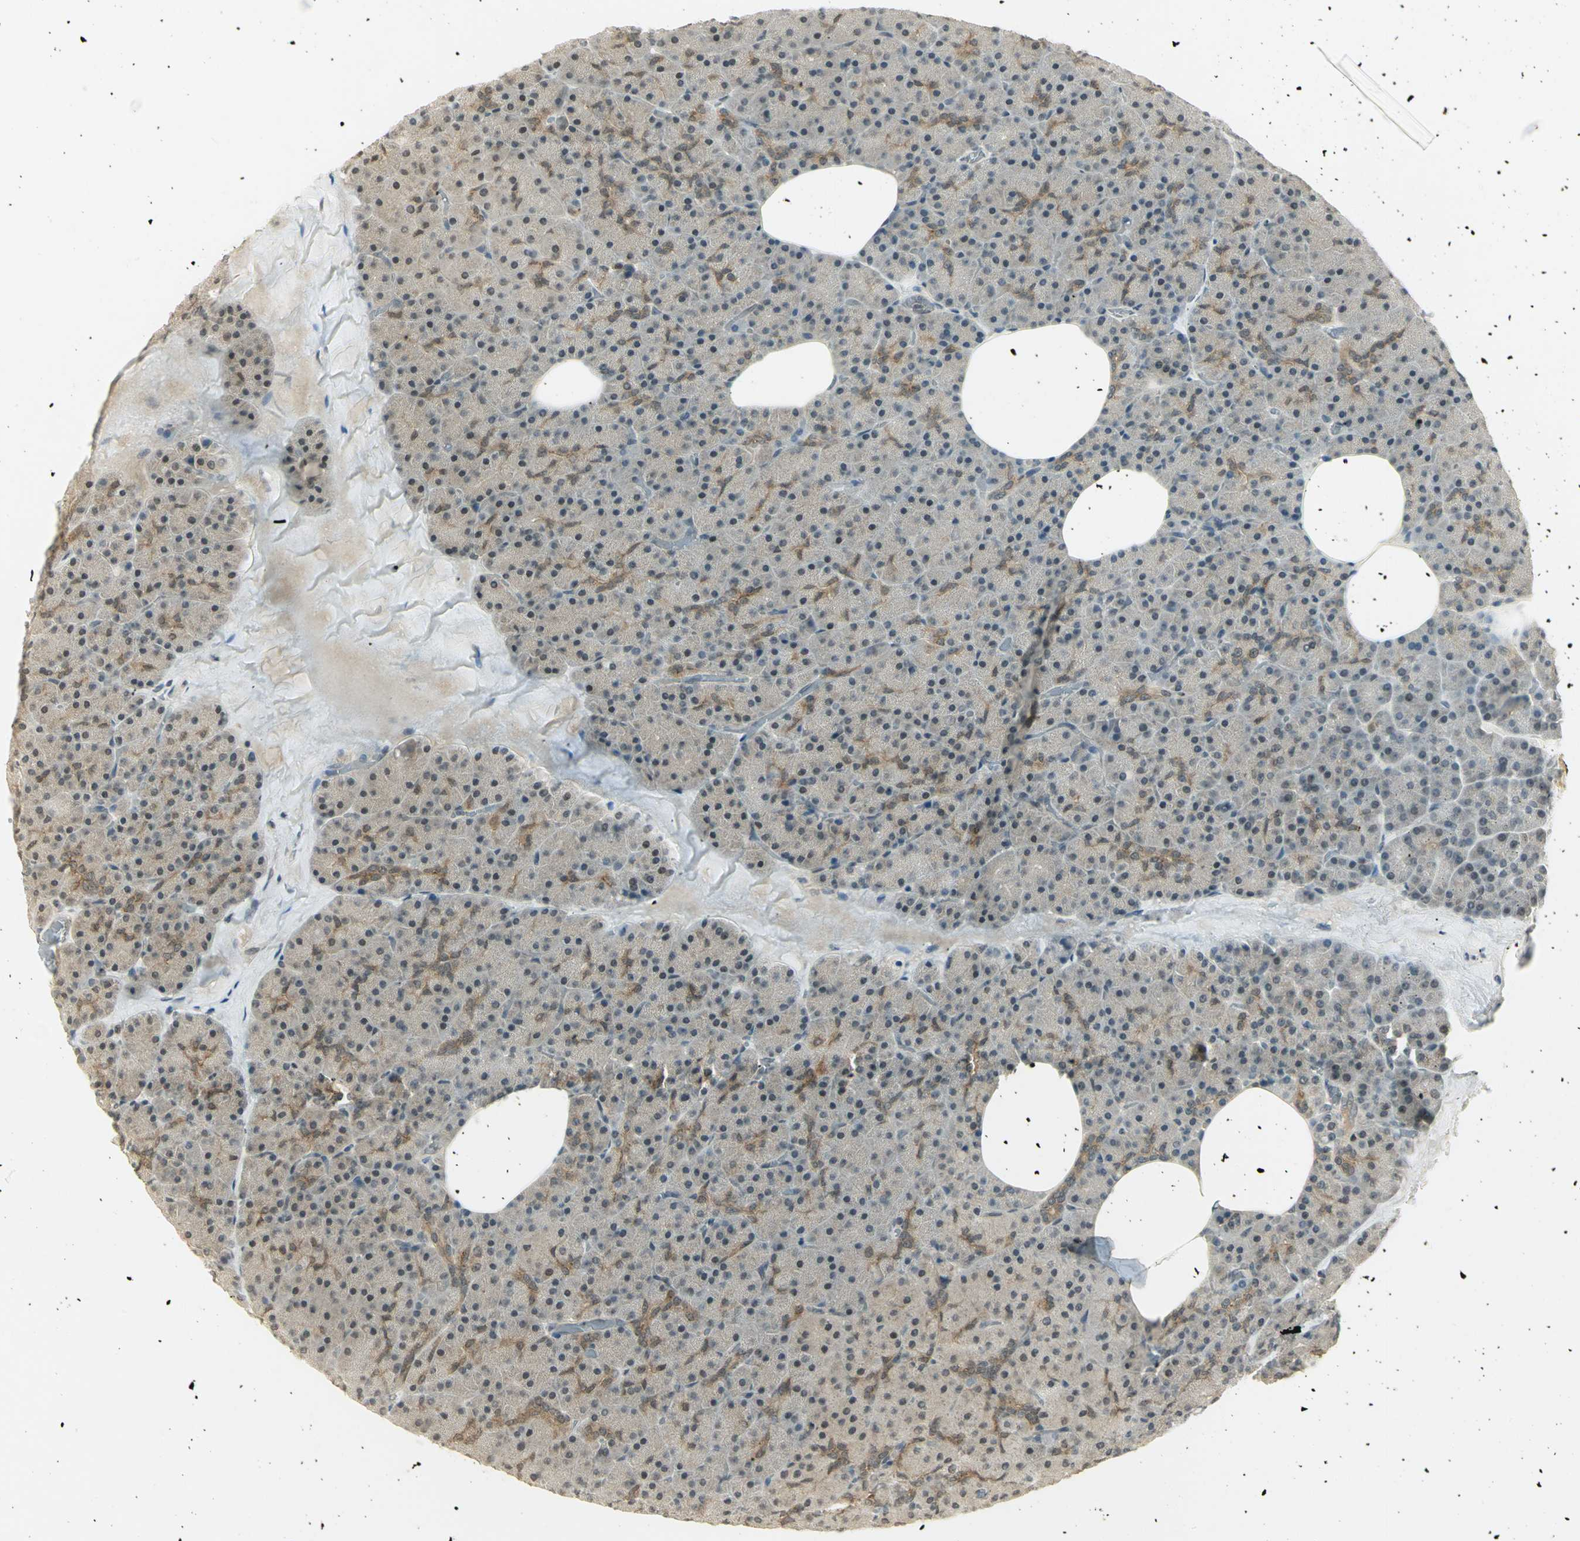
{"staining": {"intensity": "weak", "quantity": ">75%", "location": "cytoplasmic/membranous"}, "tissue": "pancreas", "cell_type": "Exocrine glandular cells", "image_type": "normal", "snomed": [{"axis": "morphology", "description": "Normal tissue, NOS"}, {"axis": "topography", "description": "Pancreas"}], "caption": "IHC (DAB (3,3'-diaminobenzidine)) staining of benign human pancreas demonstrates weak cytoplasmic/membranous protein staining in approximately >75% of exocrine glandular cells. (Brightfield microscopy of DAB IHC at high magnification).", "gene": "CDC34", "patient": {"sex": "female", "age": 35}}